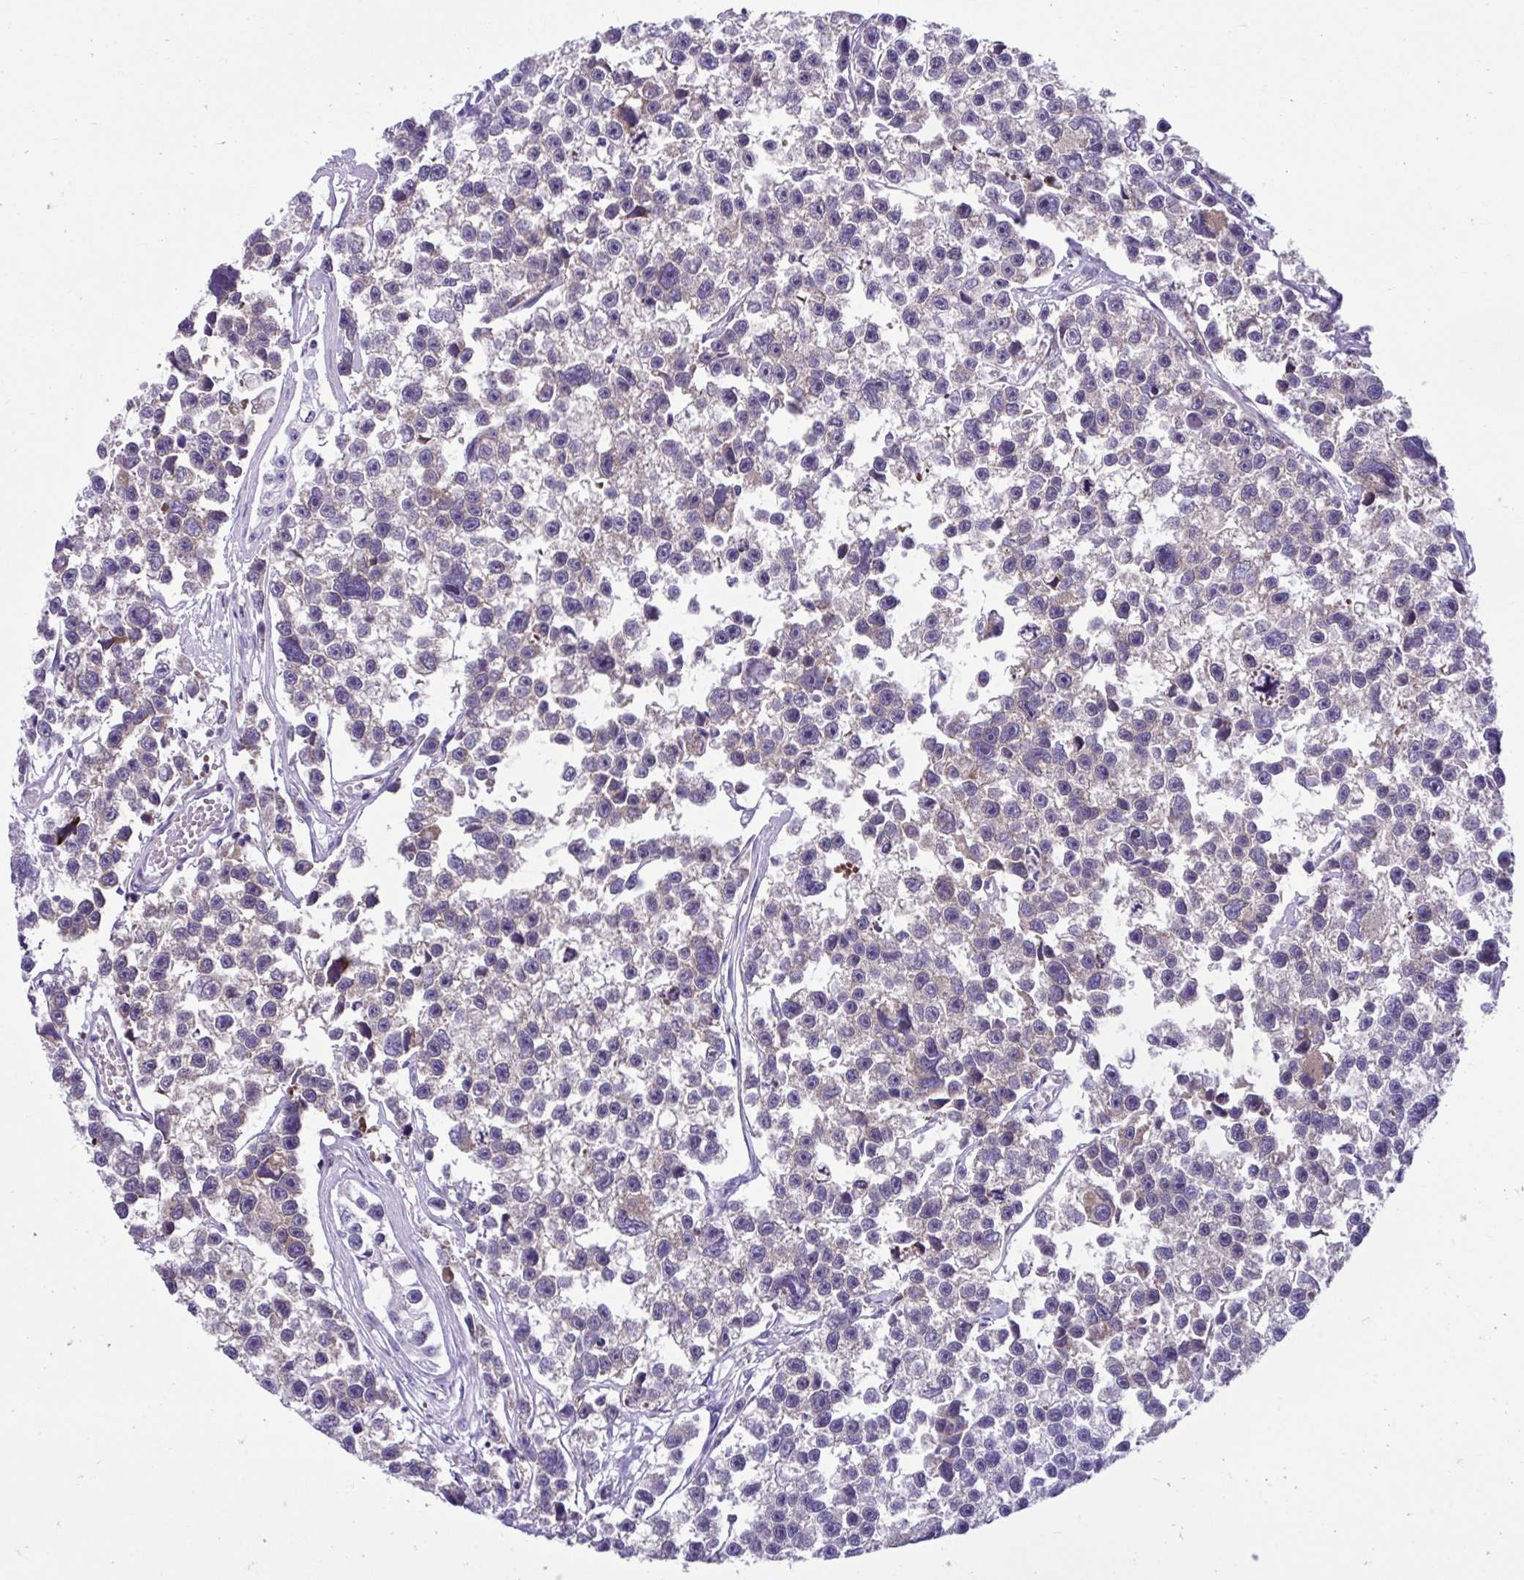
{"staining": {"intensity": "weak", "quantity": "<25%", "location": "cytoplasmic/membranous"}, "tissue": "testis cancer", "cell_type": "Tumor cells", "image_type": "cancer", "snomed": [{"axis": "morphology", "description": "Seminoma, NOS"}, {"axis": "topography", "description": "Testis"}], "caption": "An immunohistochemistry (IHC) image of testis cancer is shown. There is no staining in tumor cells of testis cancer.", "gene": "RPL7", "patient": {"sex": "male", "age": 26}}